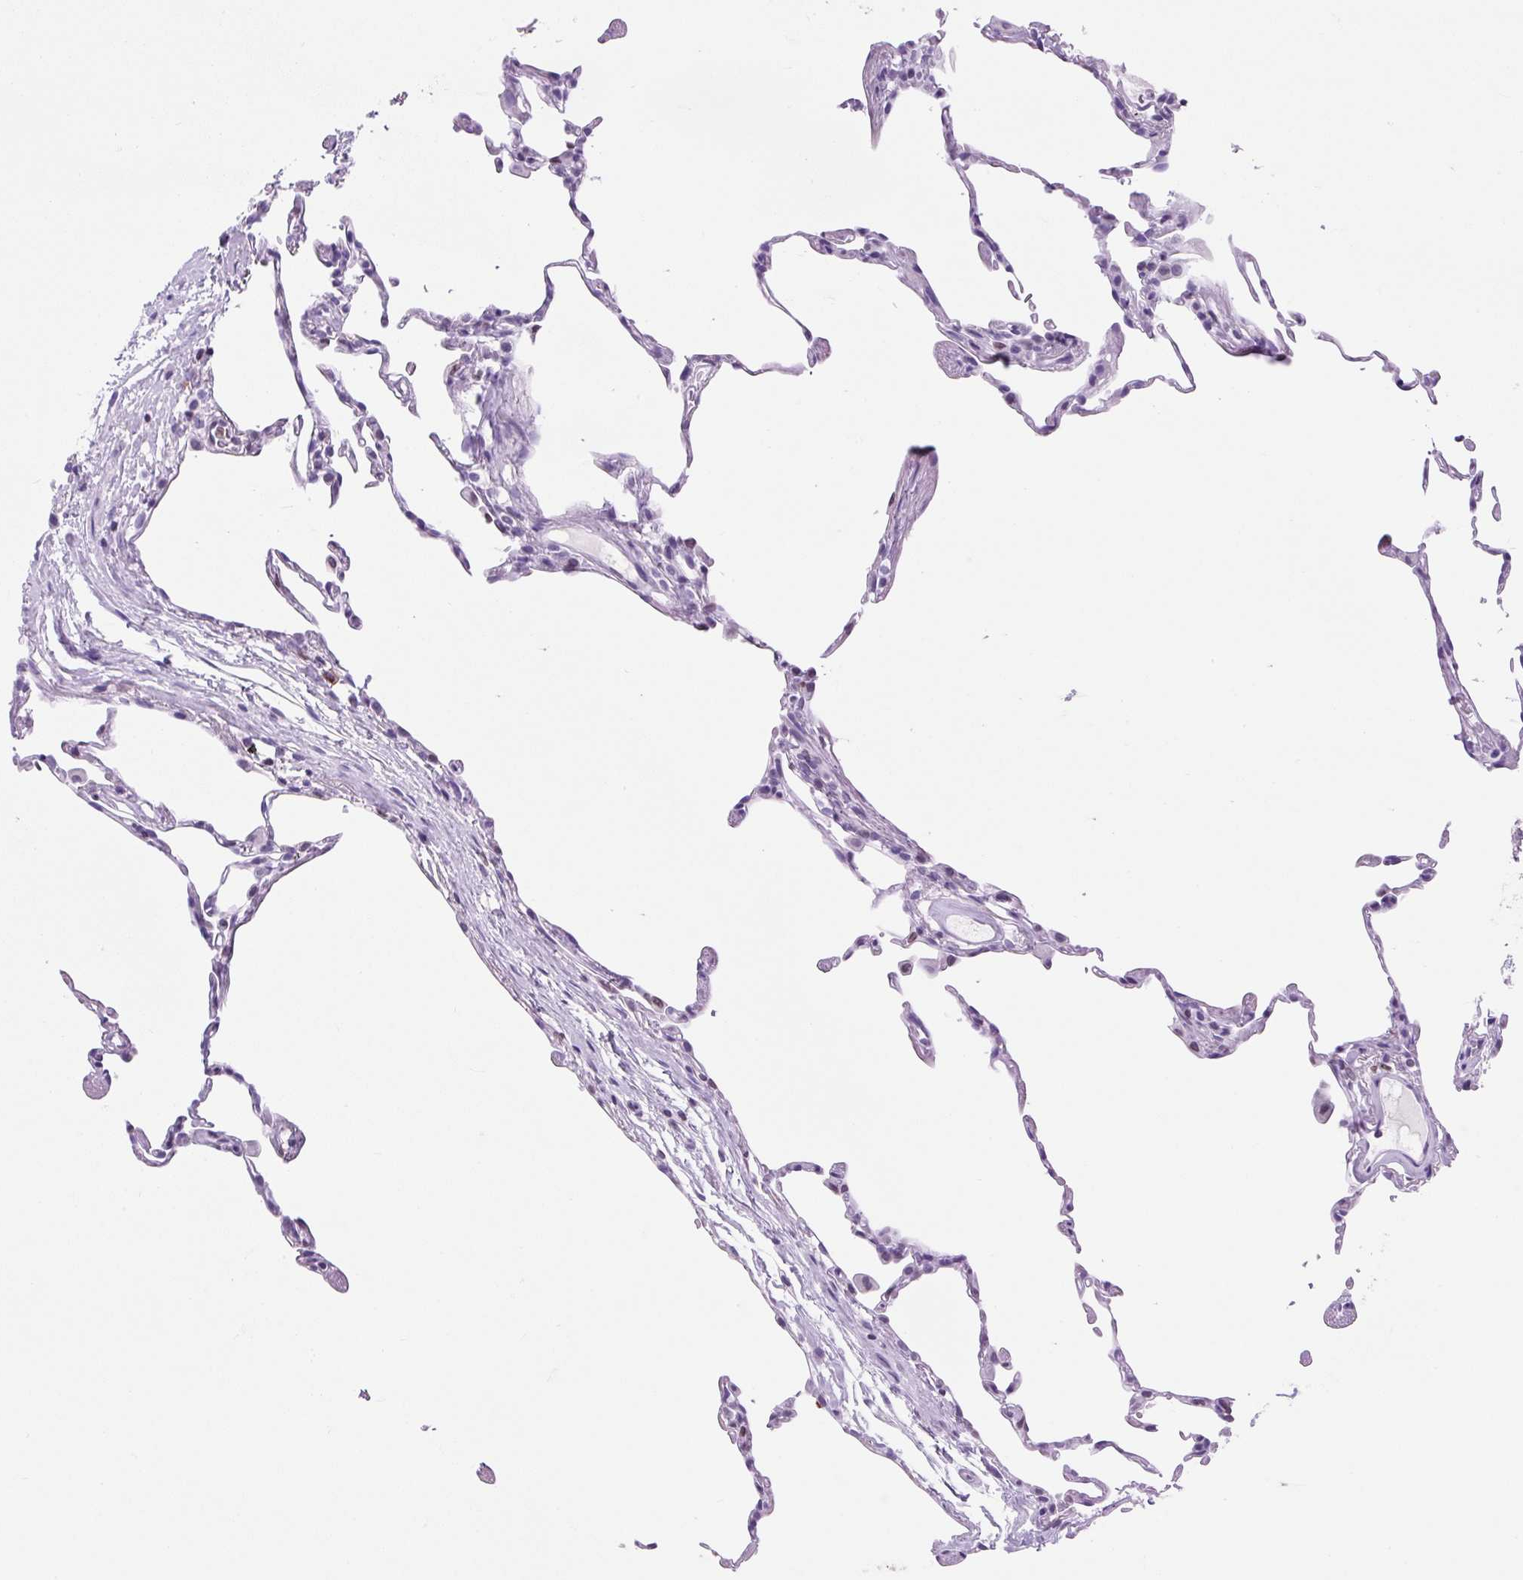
{"staining": {"intensity": "negative", "quantity": "none", "location": "none"}, "tissue": "lung", "cell_type": "Alveolar cells", "image_type": "normal", "snomed": [{"axis": "morphology", "description": "Normal tissue, NOS"}, {"axis": "topography", "description": "Lung"}], "caption": "A high-resolution photomicrograph shows IHC staining of normal lung, which exhibits no significant staining in alveolar cells.", "gene": "VPREB1", "patient": {"sex": "female", "age": 57}}